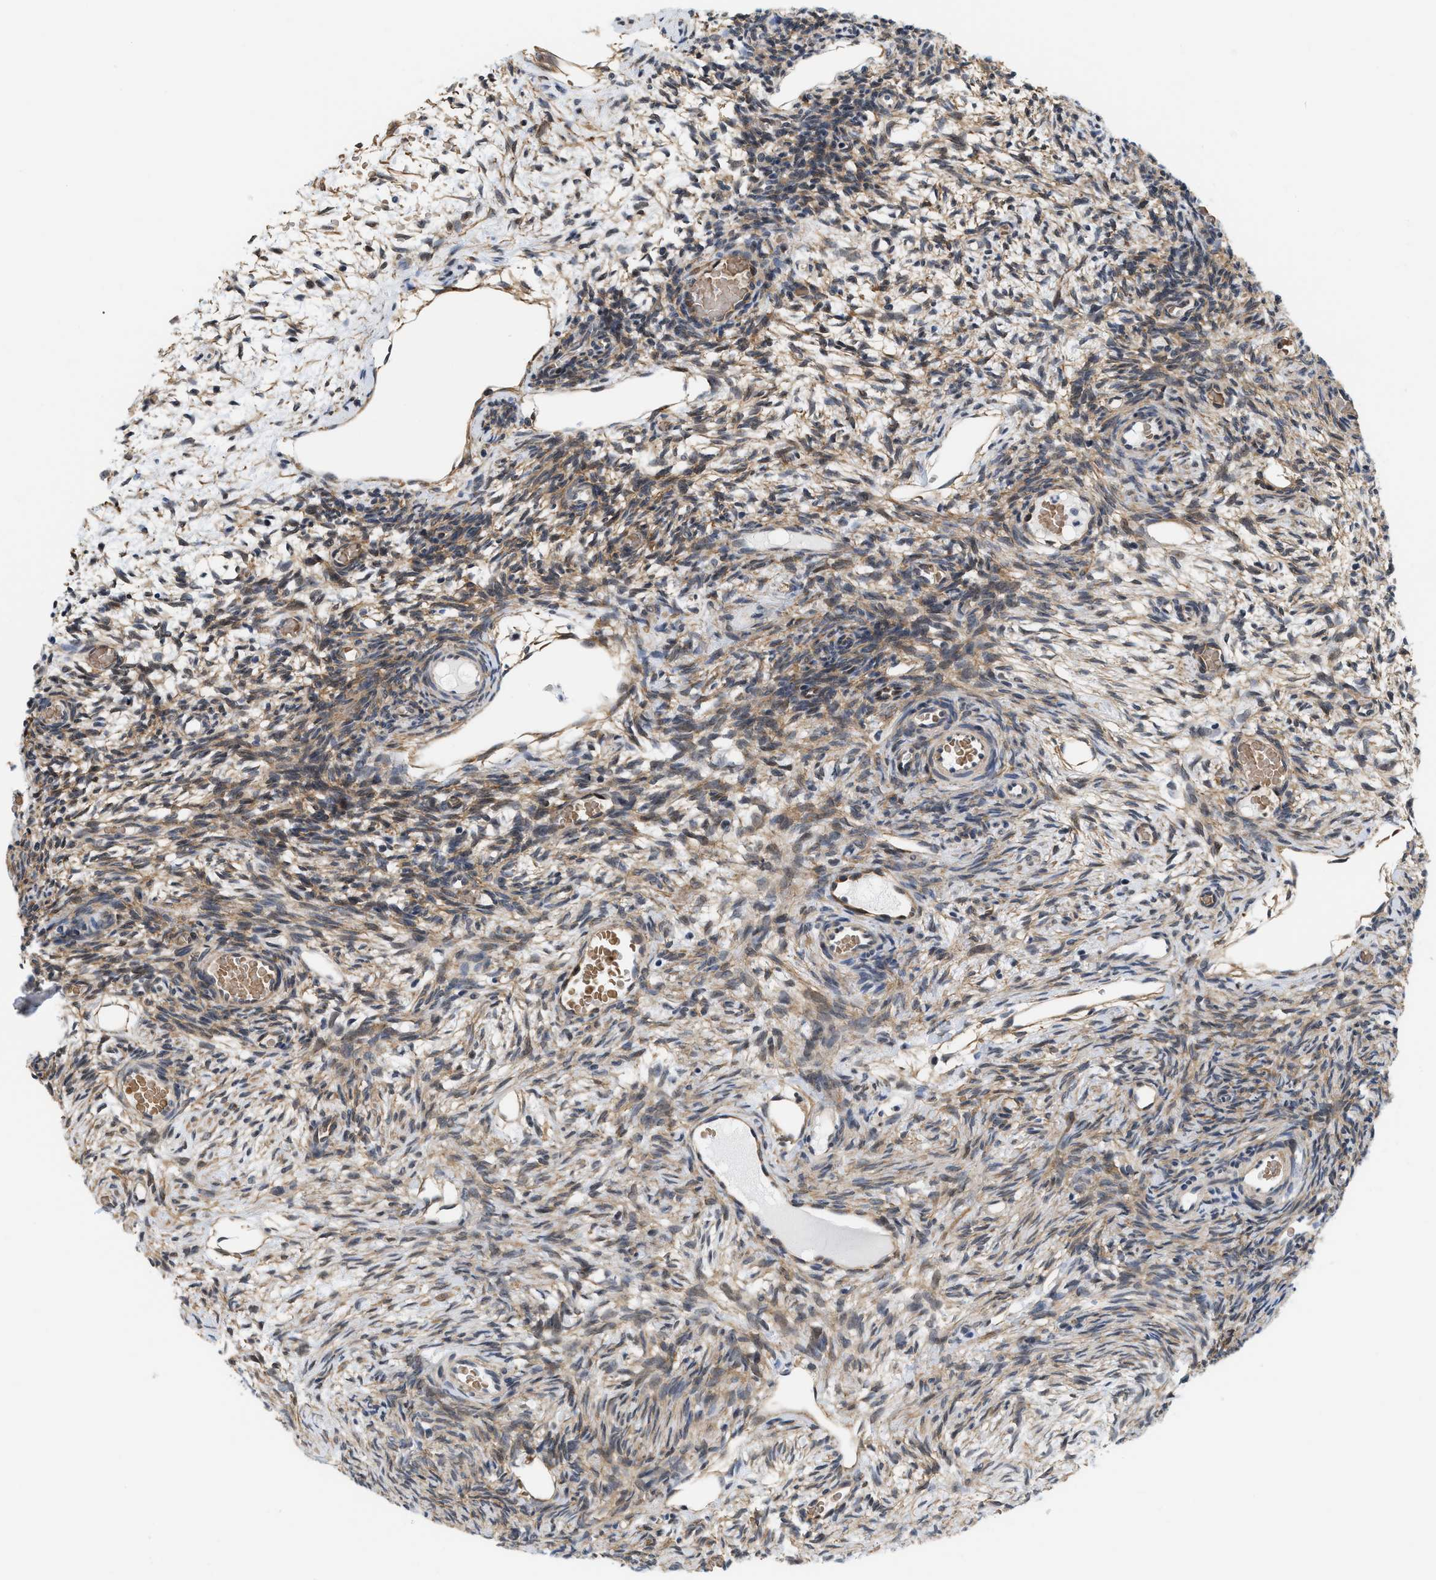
{"staining": {"intensity": "moderate", "quantity": "25%-75%", "location": "cytoplasmic/membranous"}, "tissue": "ovary", "cell_type": "Ovarian stroma cells", "image_type": "normal", "snomed": [{"axis": "morphology", "description": "Normal tissue, NOS"}, {"axis": "topography", "description": "Ovary"}], "caption": "IHC micrograph of benign ovary: ovary stained using immunohistochemistry shows medium levels of moderate protein expression localized specifically in the cytoplasmic/membranous of ovarian stroma cells, appearing as a cytoplasmic/membranous brown color.", "gene": "GPRASP2", "patient": {"sex": "female", "age": 27}}